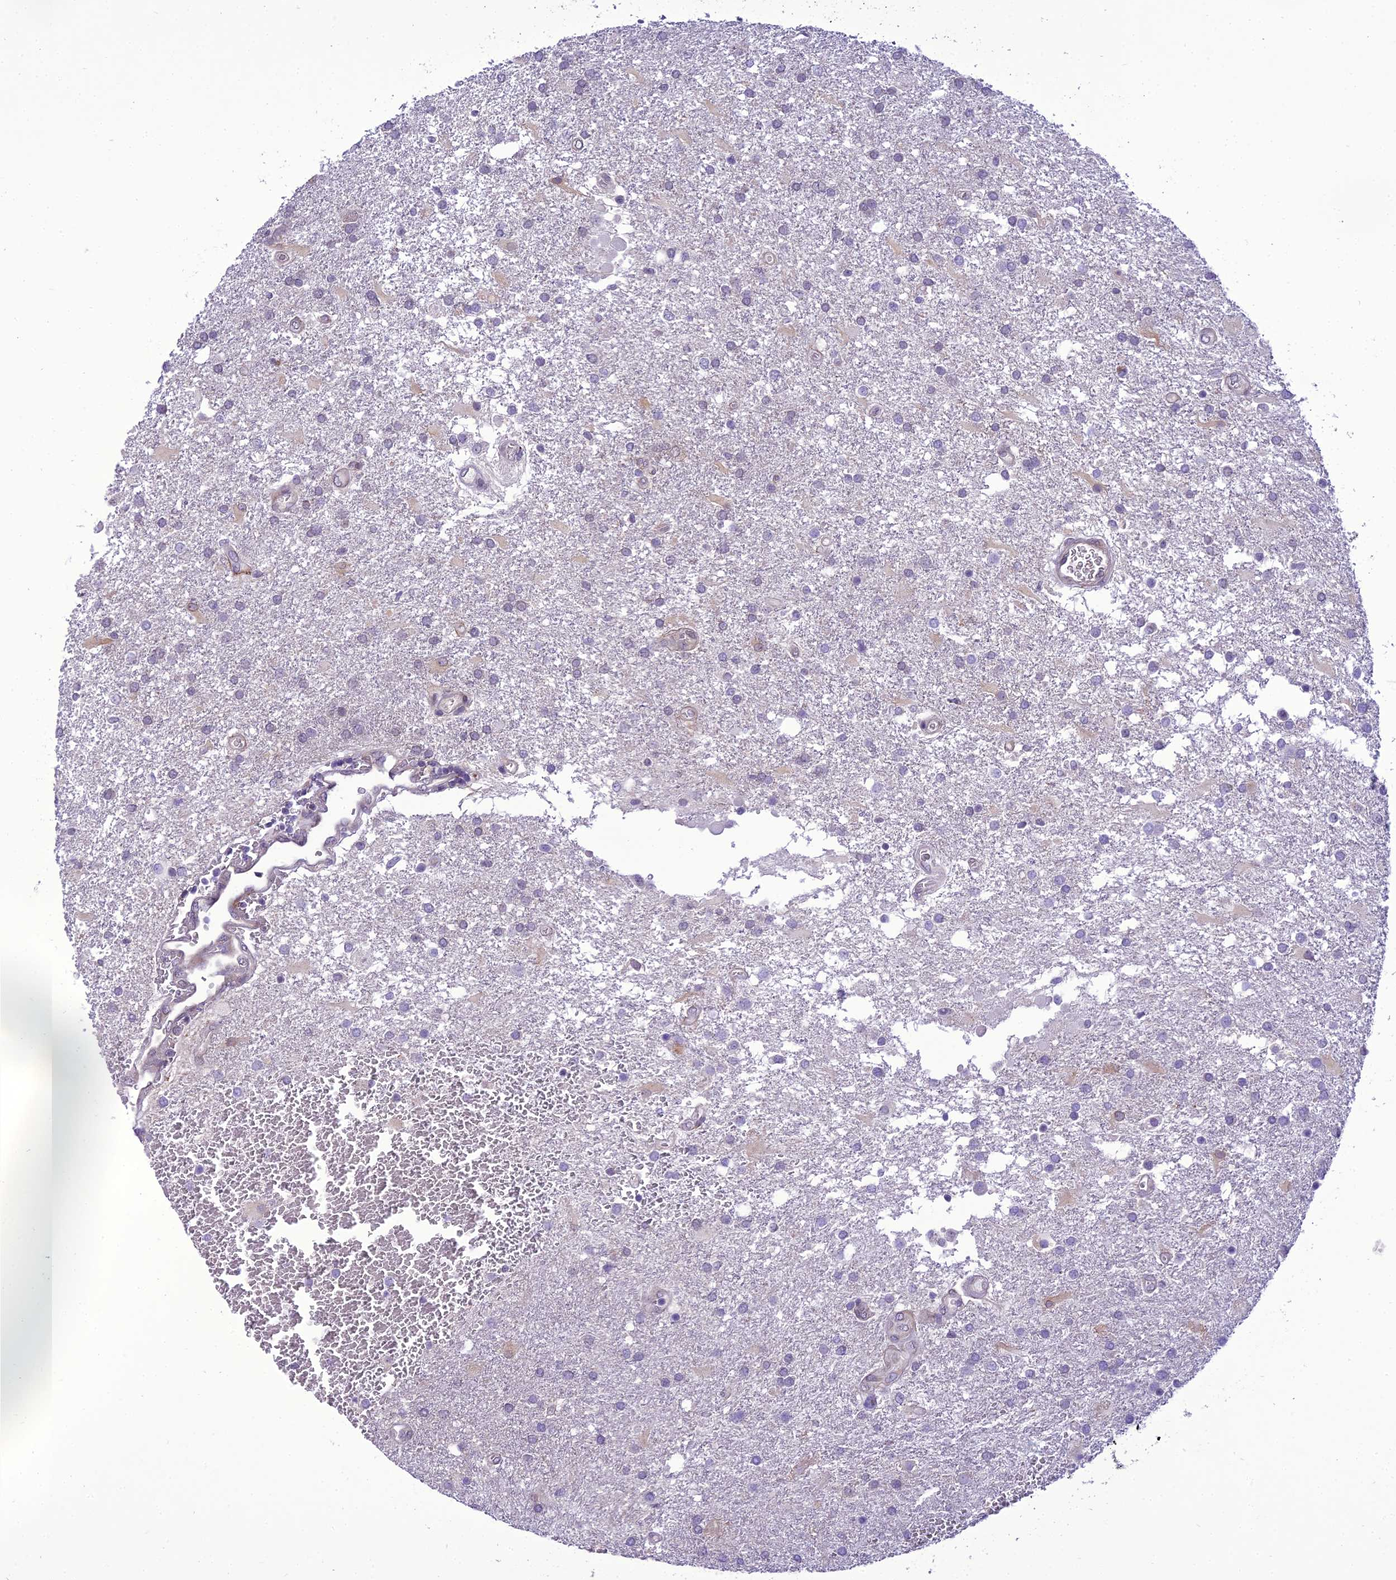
{"staining": {"intensity": "negative", "quantity": "none", "location": "none"}, "tissue": "glioma", "cell_type": "Tumor cells", "image_type": "cancer", "snomed": [{"axis": "morphology", "description": "Glioma, malignant, Low grade"}, {"axis": "topography", "description": "Brain"}], "caption": "IHC of malignant glioma (low-grade) displays no staining in tumor cells.", "gene": "NEURL2", "patient": {"sex": "male", "age": 66}}